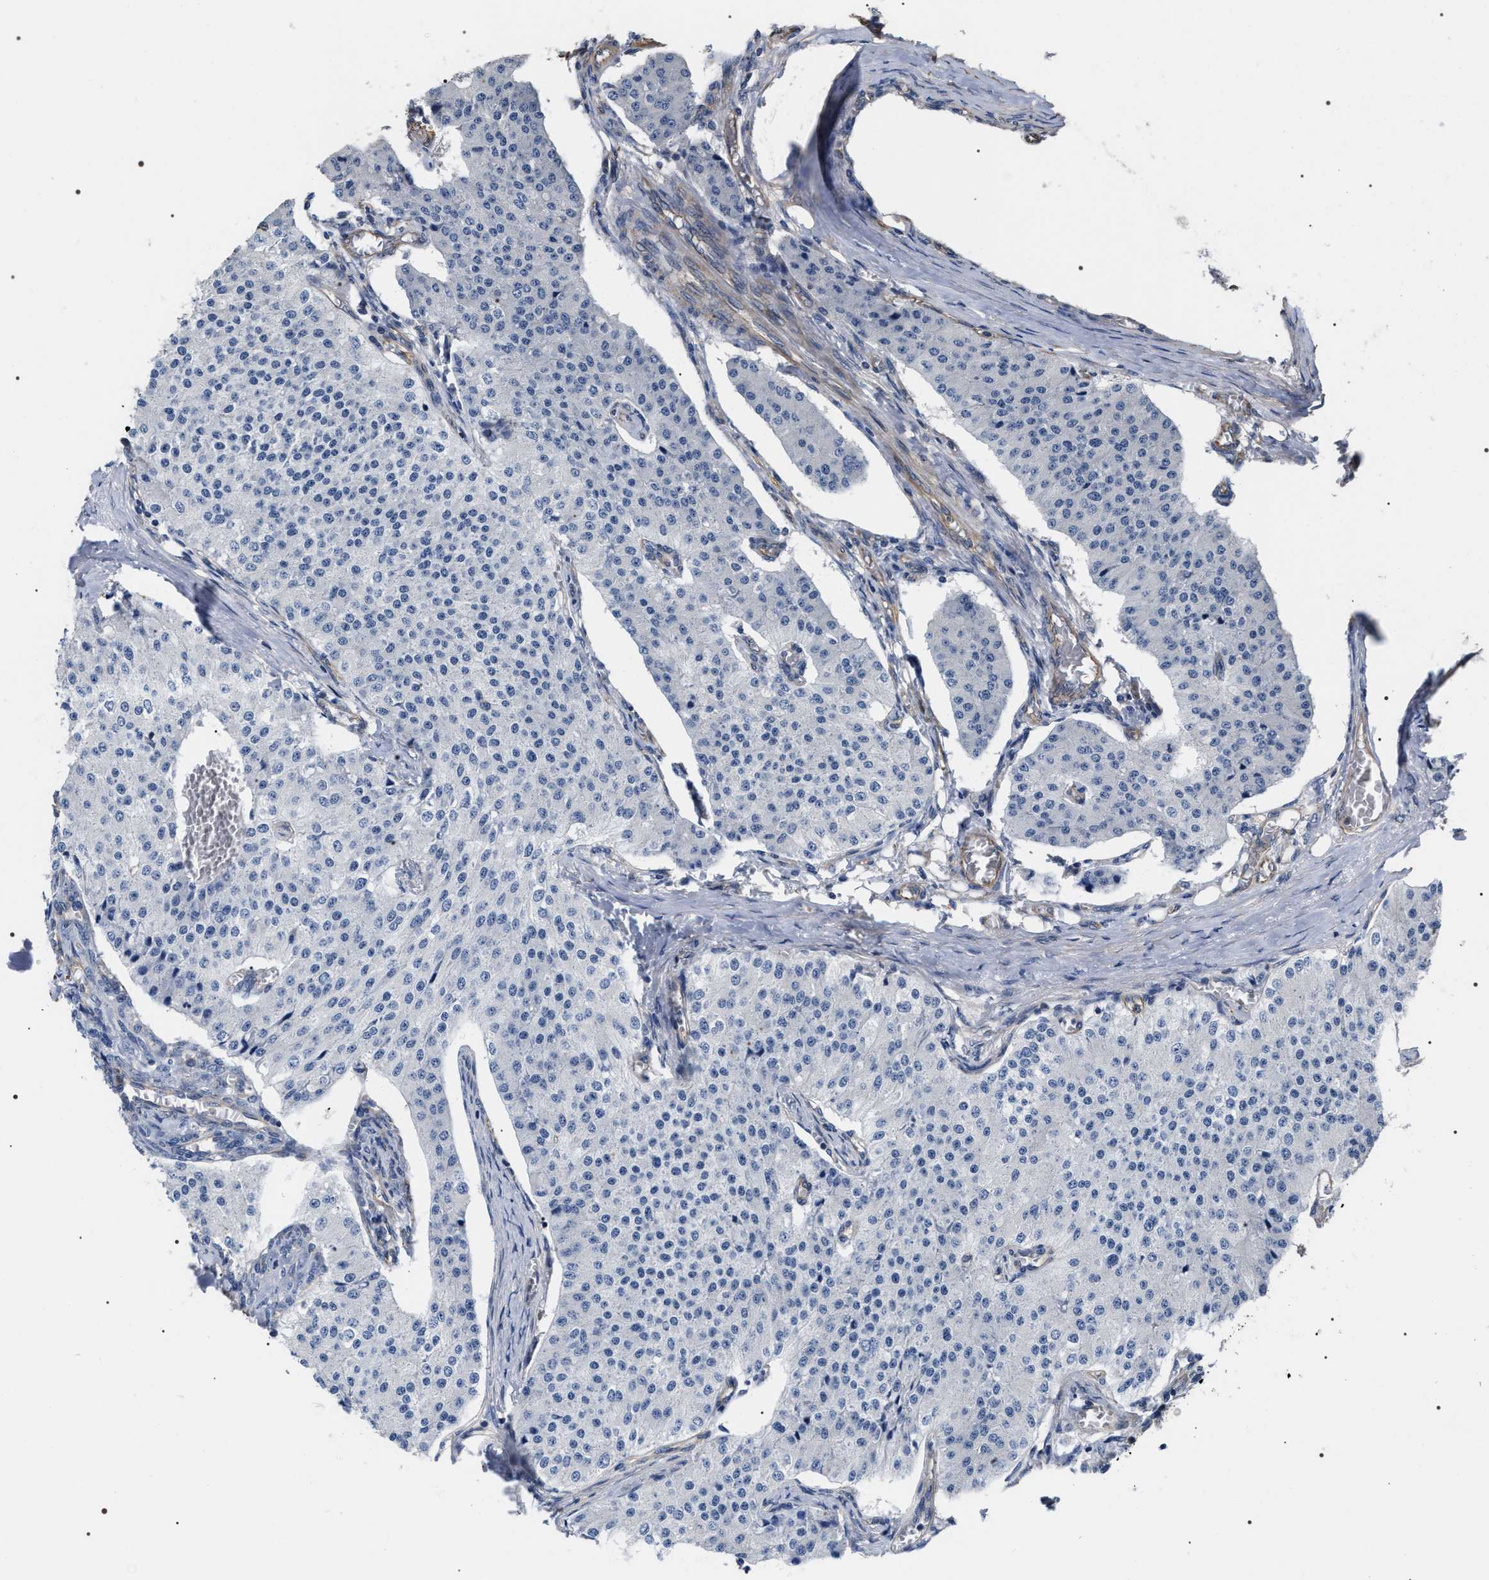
{"staining": {"intensity": "negative", "quantity": "none", "location": "none"}, "tissue": "carcinoid", "cell_type": "Tumor cells", "image_type": "cancer", "snomed": [{"axis": "morphology", "description": "Carcinoid, malignant, NOS"}, {"axis": "topography", "description": "Colon"}], "caption": "Immunohistochemistry (IHC) of human carcinoid reveals no positivity in tumor cells. (DAB immunohistochemistry visualized using brightfield microscopy, high magnification).", "gene": "TSPAN33", "patient": {"sex": "female", "age": 52}}